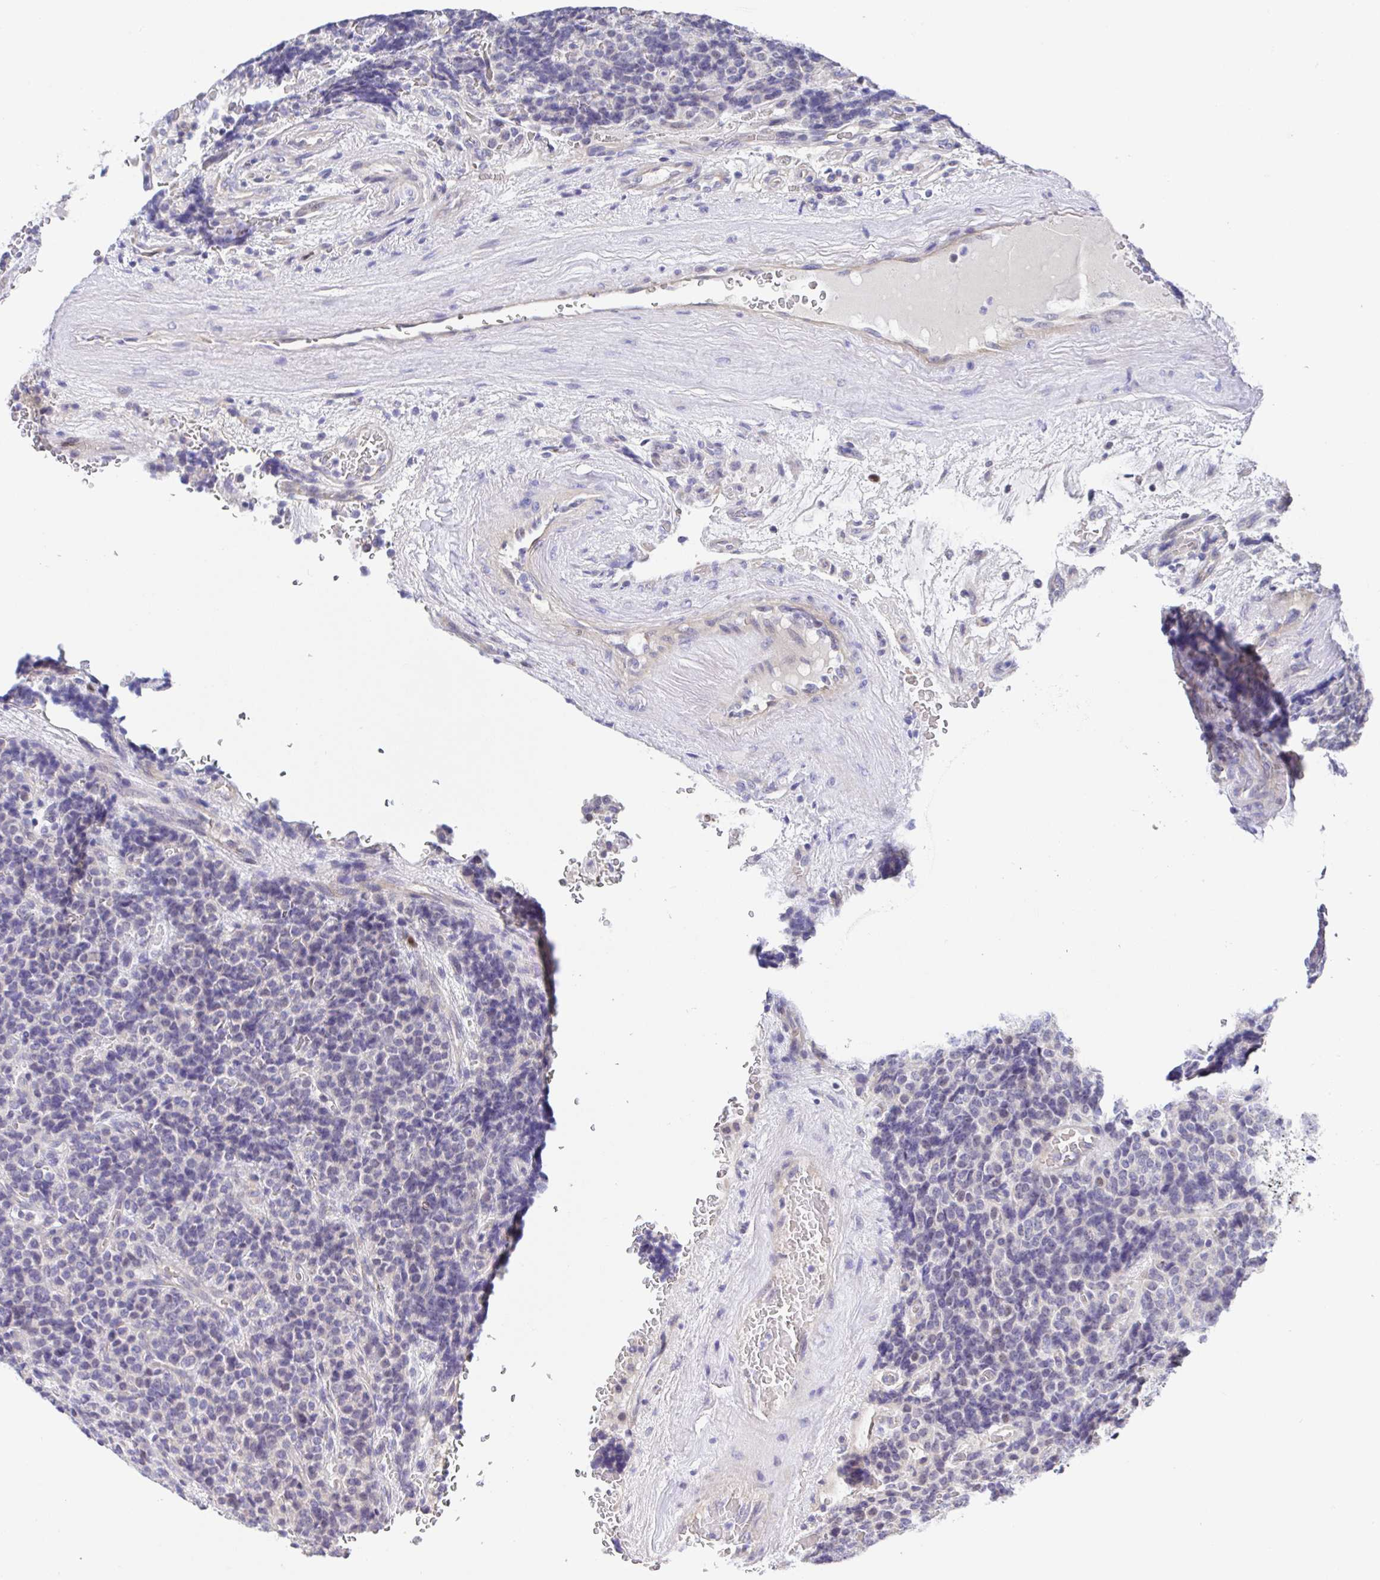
{"staining": {"intensity": "negative", "quantity": "none", "location": "none"}, "tissue": "carcinoid", "cell_type": "Tumor cells", "image_type": "cancer", "snomed": [{"axis": "morphology", "description": "Carcinoid, malignant, NOS"}, {"axis": "topography", "description": "Pancreas"}], "caption": "High magnification brightfield microscopy of carcinoid stained with DAB (3,3'-diaminobenzidine) (brown) and counterstained with hematoxylin (blue): tumor cells show no significant expression.", "gene": "TIMELESS", "patient": {"sex": "male", "age": 36}}